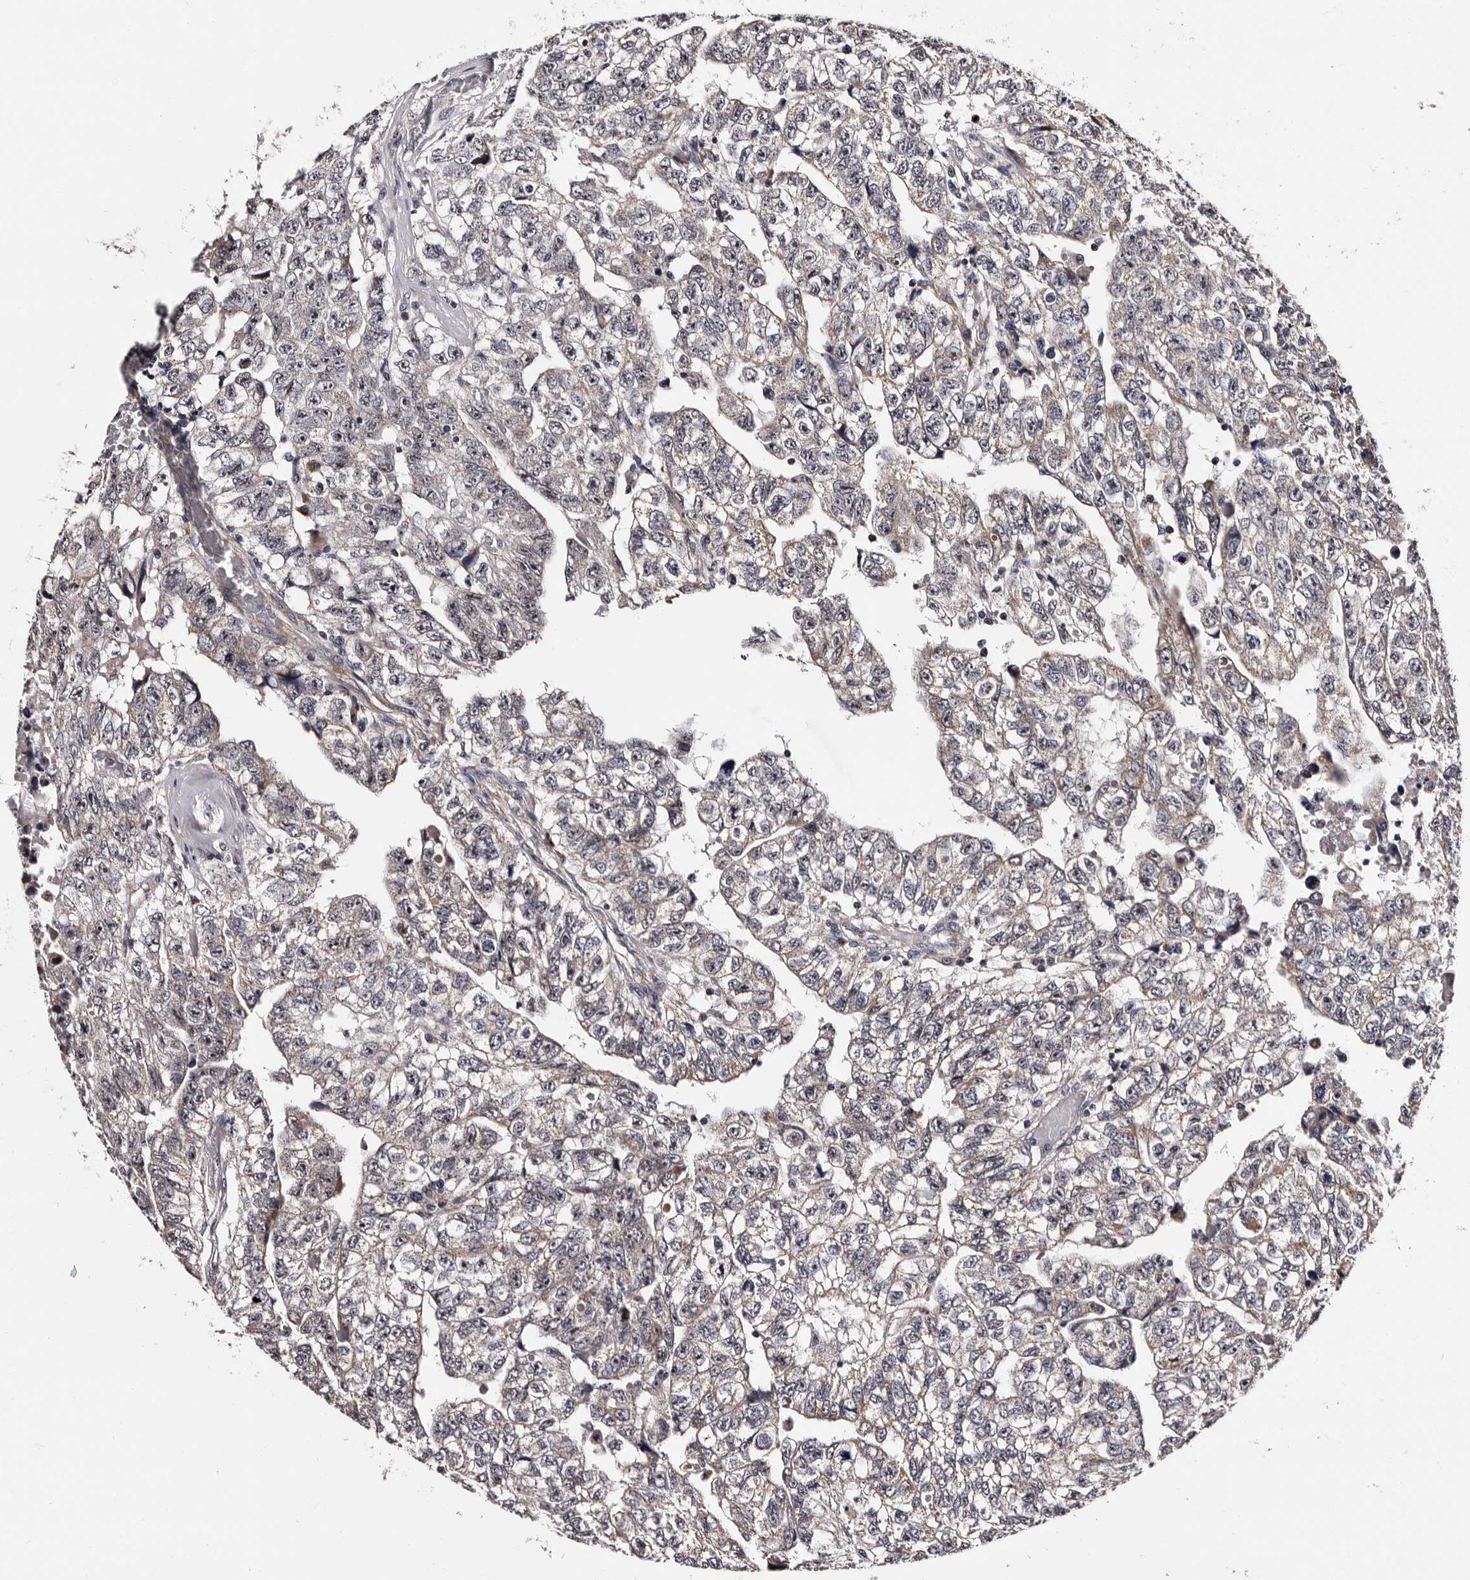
{"staining": {"intensity": "weak", "quantity": "<25%", "location": "cytoplasmic/membranous"}, "tissue": "testis cancer", "cell_type": "Tumor cells", "image_type": "cancer", "snomed": [{"axis": "morphology", "description": "Carcinoma, Embryonal, NOS"}, {"axis": "topography", "description": "Testis"}], "caption": "This is an immunohistochemistry histopathology image of testis embryonal carcinoma. There is no staining in tumor cells.", "gene": "TAF4B", "patient": {"sex": "male", "age": 36}}